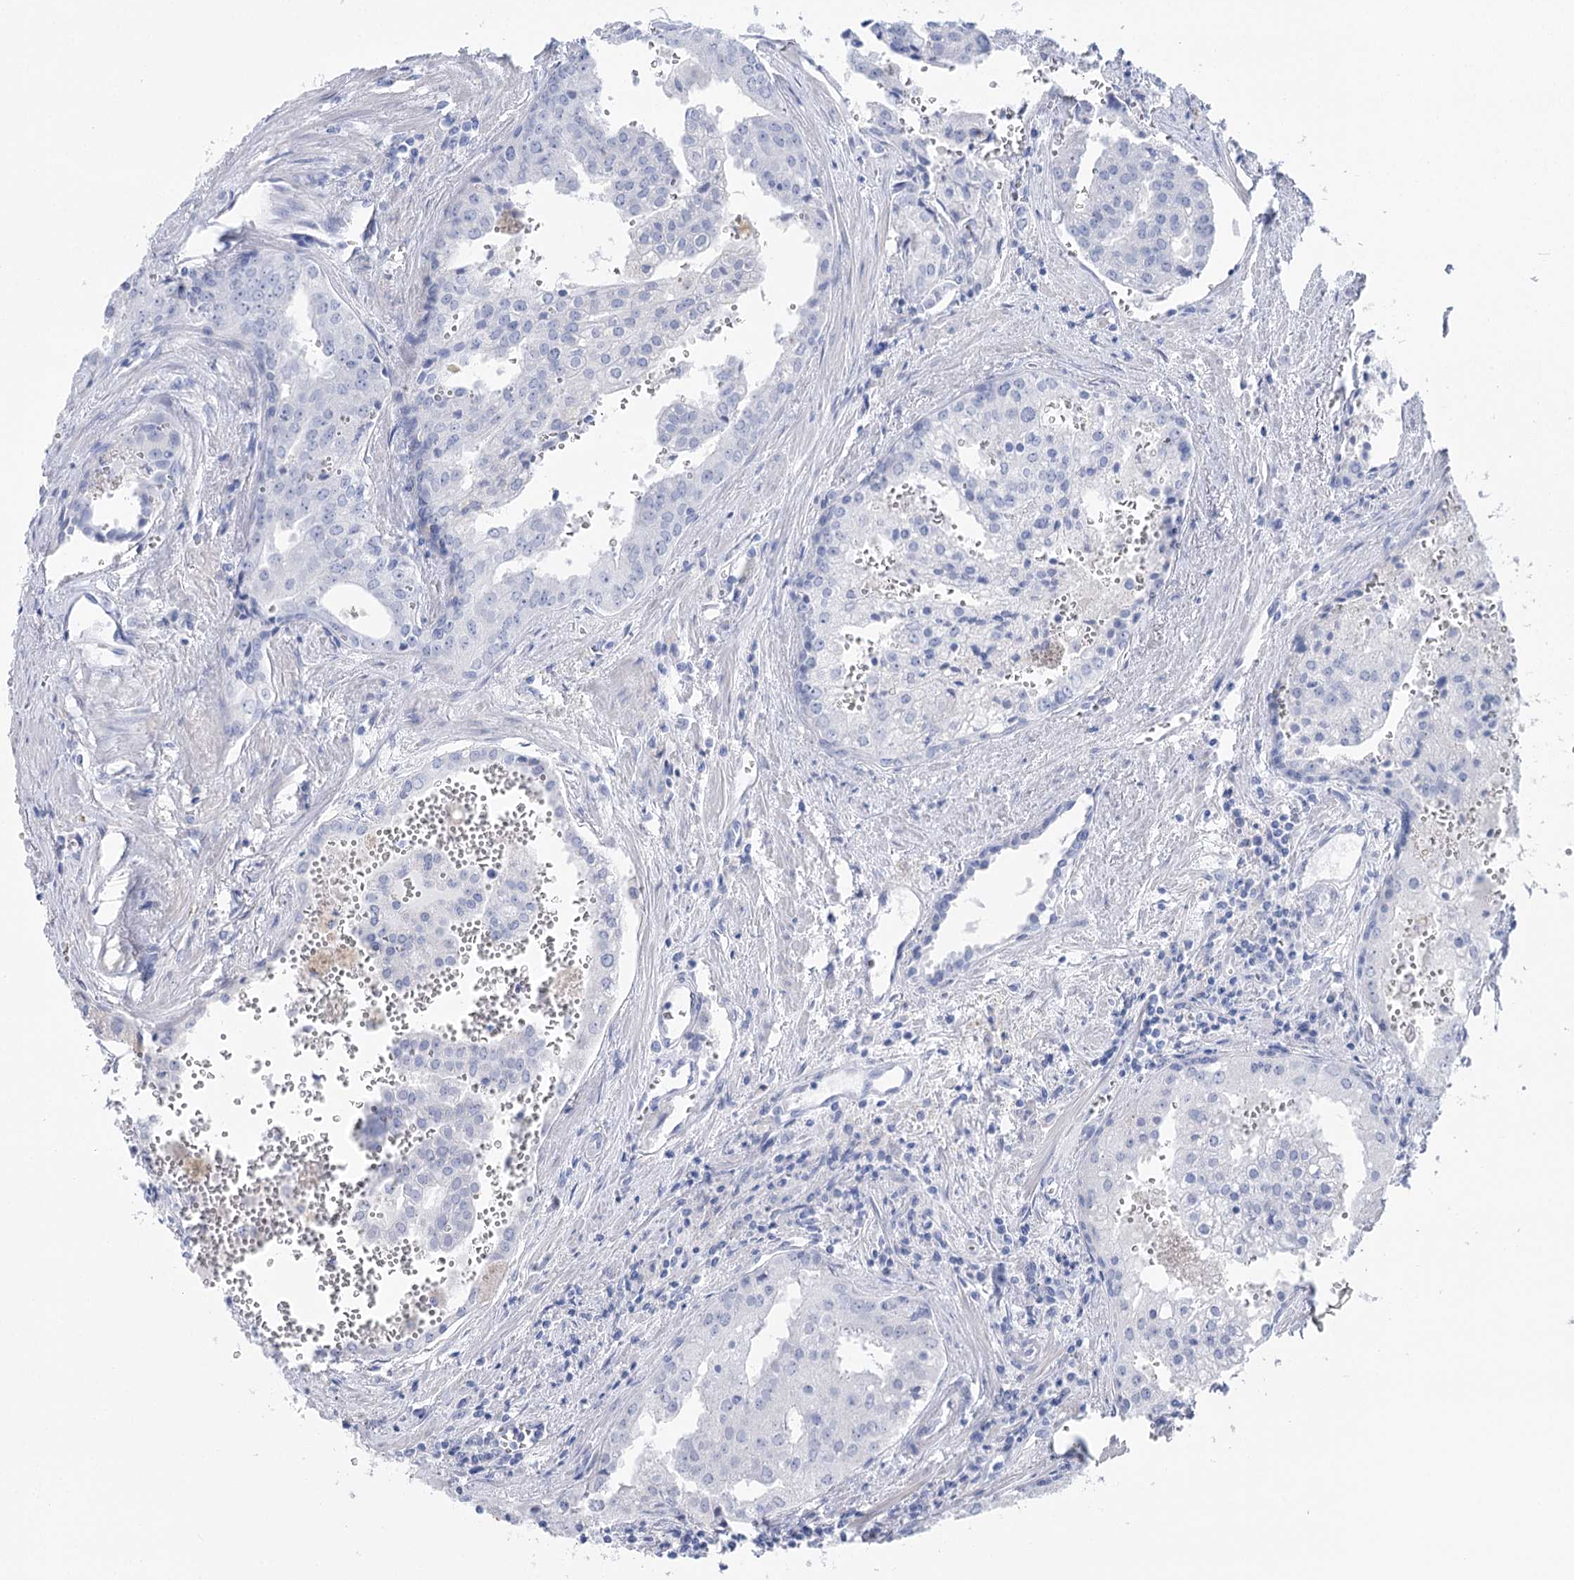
{"staining": {"intensity": "negative", "quantity": "none", "location": "none"}, "tissue": "prostate cancer", "cell_type": "Tumor cells", "image_type": "cancer", "snomed": [{"axis": "morphology", "description": "Adenocarcinoma, High grade"}, {"axis": "topography", "description": "Prostate"}], "caption": "There is no significant positivity in tumor cells of prostate cancer (high-grade adenocarcinoma). (Brightfield microscopy of DAB IHC at high magnification).", "gene": "AGXT2", "patient": {"sex": "male", "age": 68}}